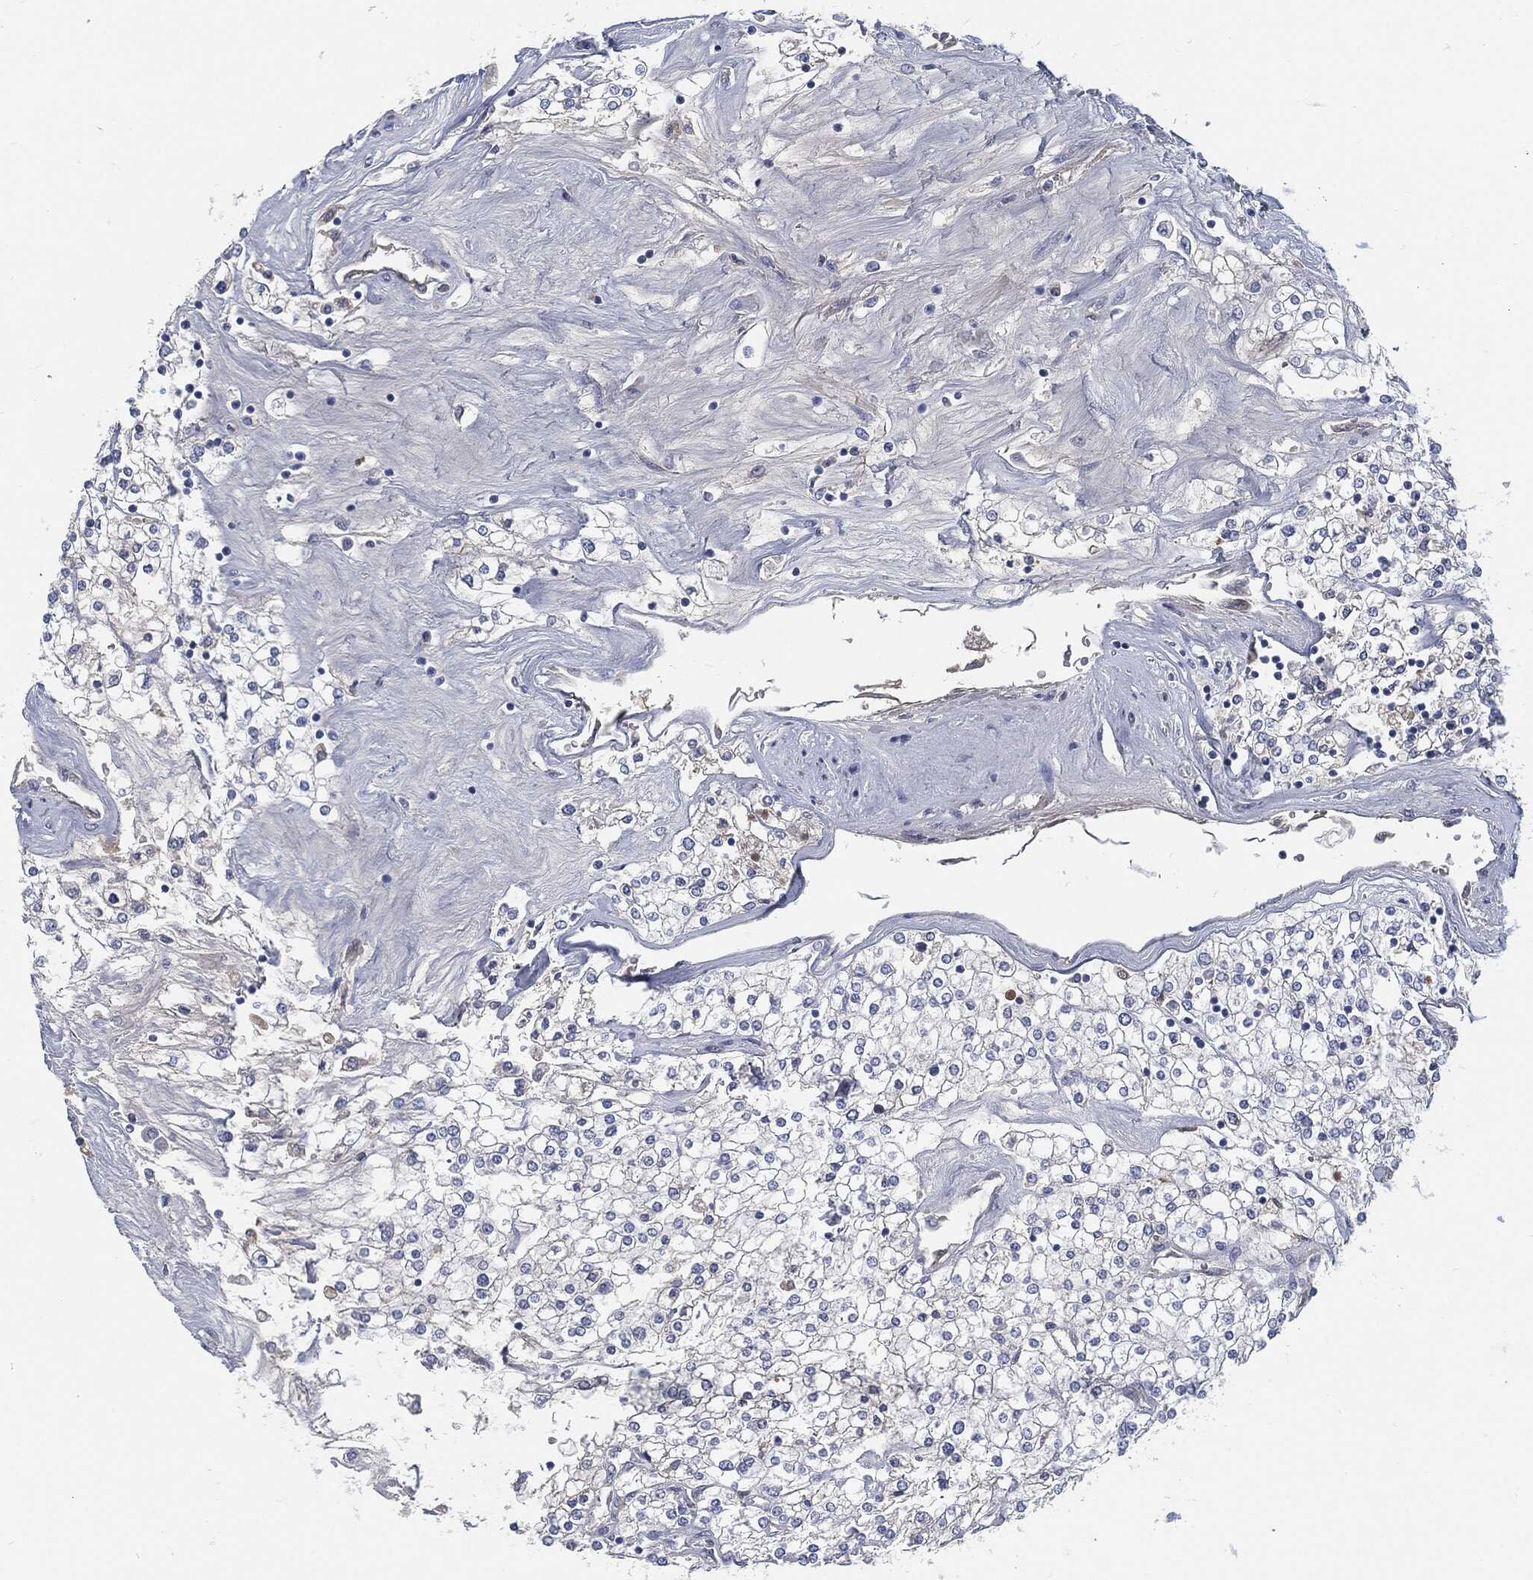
{"staining": {"intensity": "negative", "quantity": "none", "location": "none"}, "tissue": "renal cancer", "cell_type": "Tumor cells", "image_type": "cancer", "snomed": [{"axis": "morphology", "description": "Adenocarcinoma, NOS"}, {"axis": "topography", "description": "Kidney"}], "caption": "The micrograph reveals no significant expression in tumor cells of renal cancer (adenocarcinoma).", "gene": "MST1", "patient": {"sex": "male", "age": 80}}